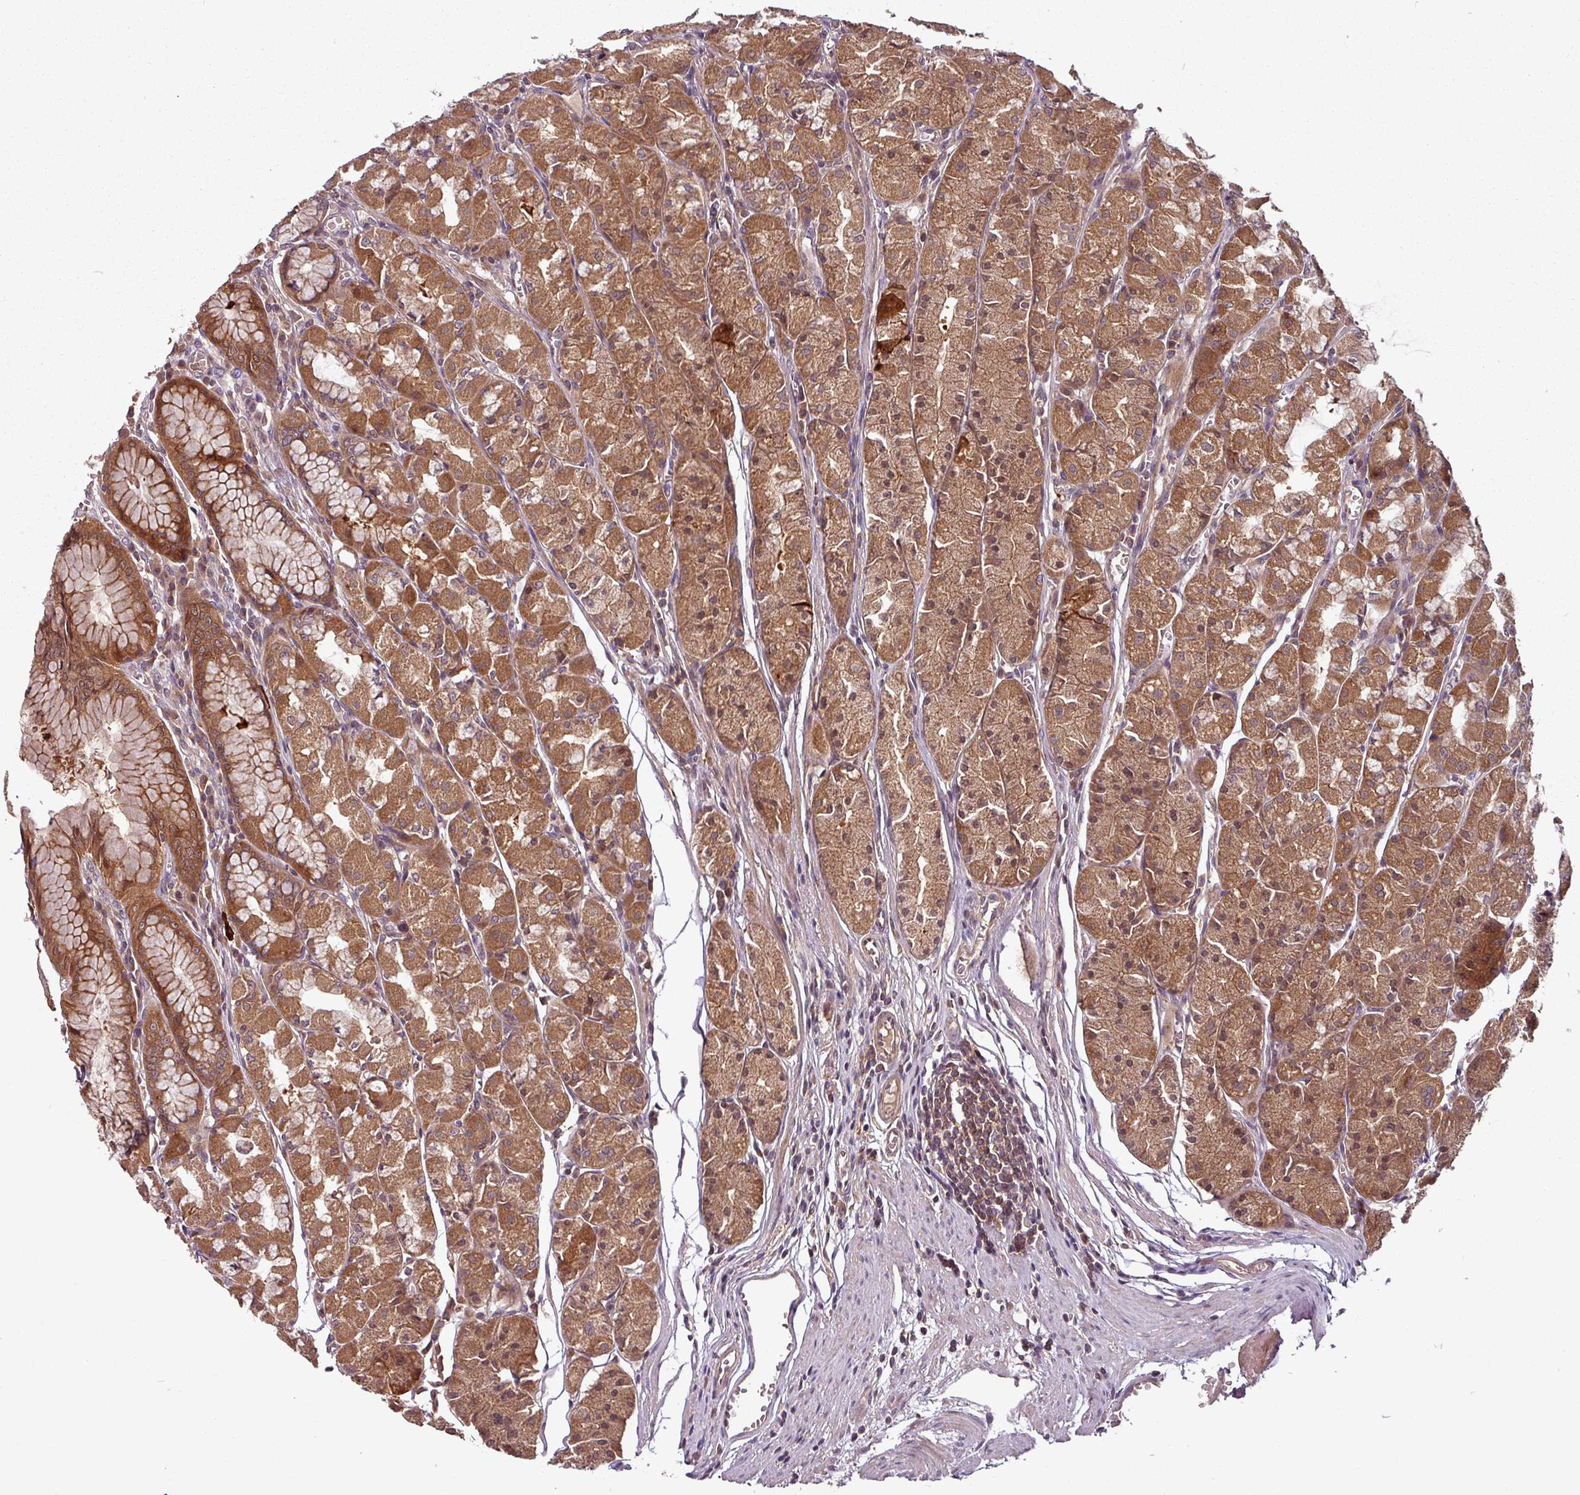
{"staining": {"intensity": "strong", "quantity": ">75%", "location": "cytoplasmic/membranous,nuclear"}, "tissue": "stomach", "cell_type": "Glandular cells", "image_type": "normal", "snomed": [{"axis": "morphology", "description": "Normal tissue, NOS"}, {"axis": "topography", "description": "Stomach"}], "caption": "Strong cytoplasmic/membranous,nuclear staining is present in about >75% of glandular cells in benign stomach. (DAB (3,3'-diaminobenzidine) = brown stain, brightfield microscopy at high magnification).", "gene": "GSKIP", "patient": {"sex": "male", "age": 55}}